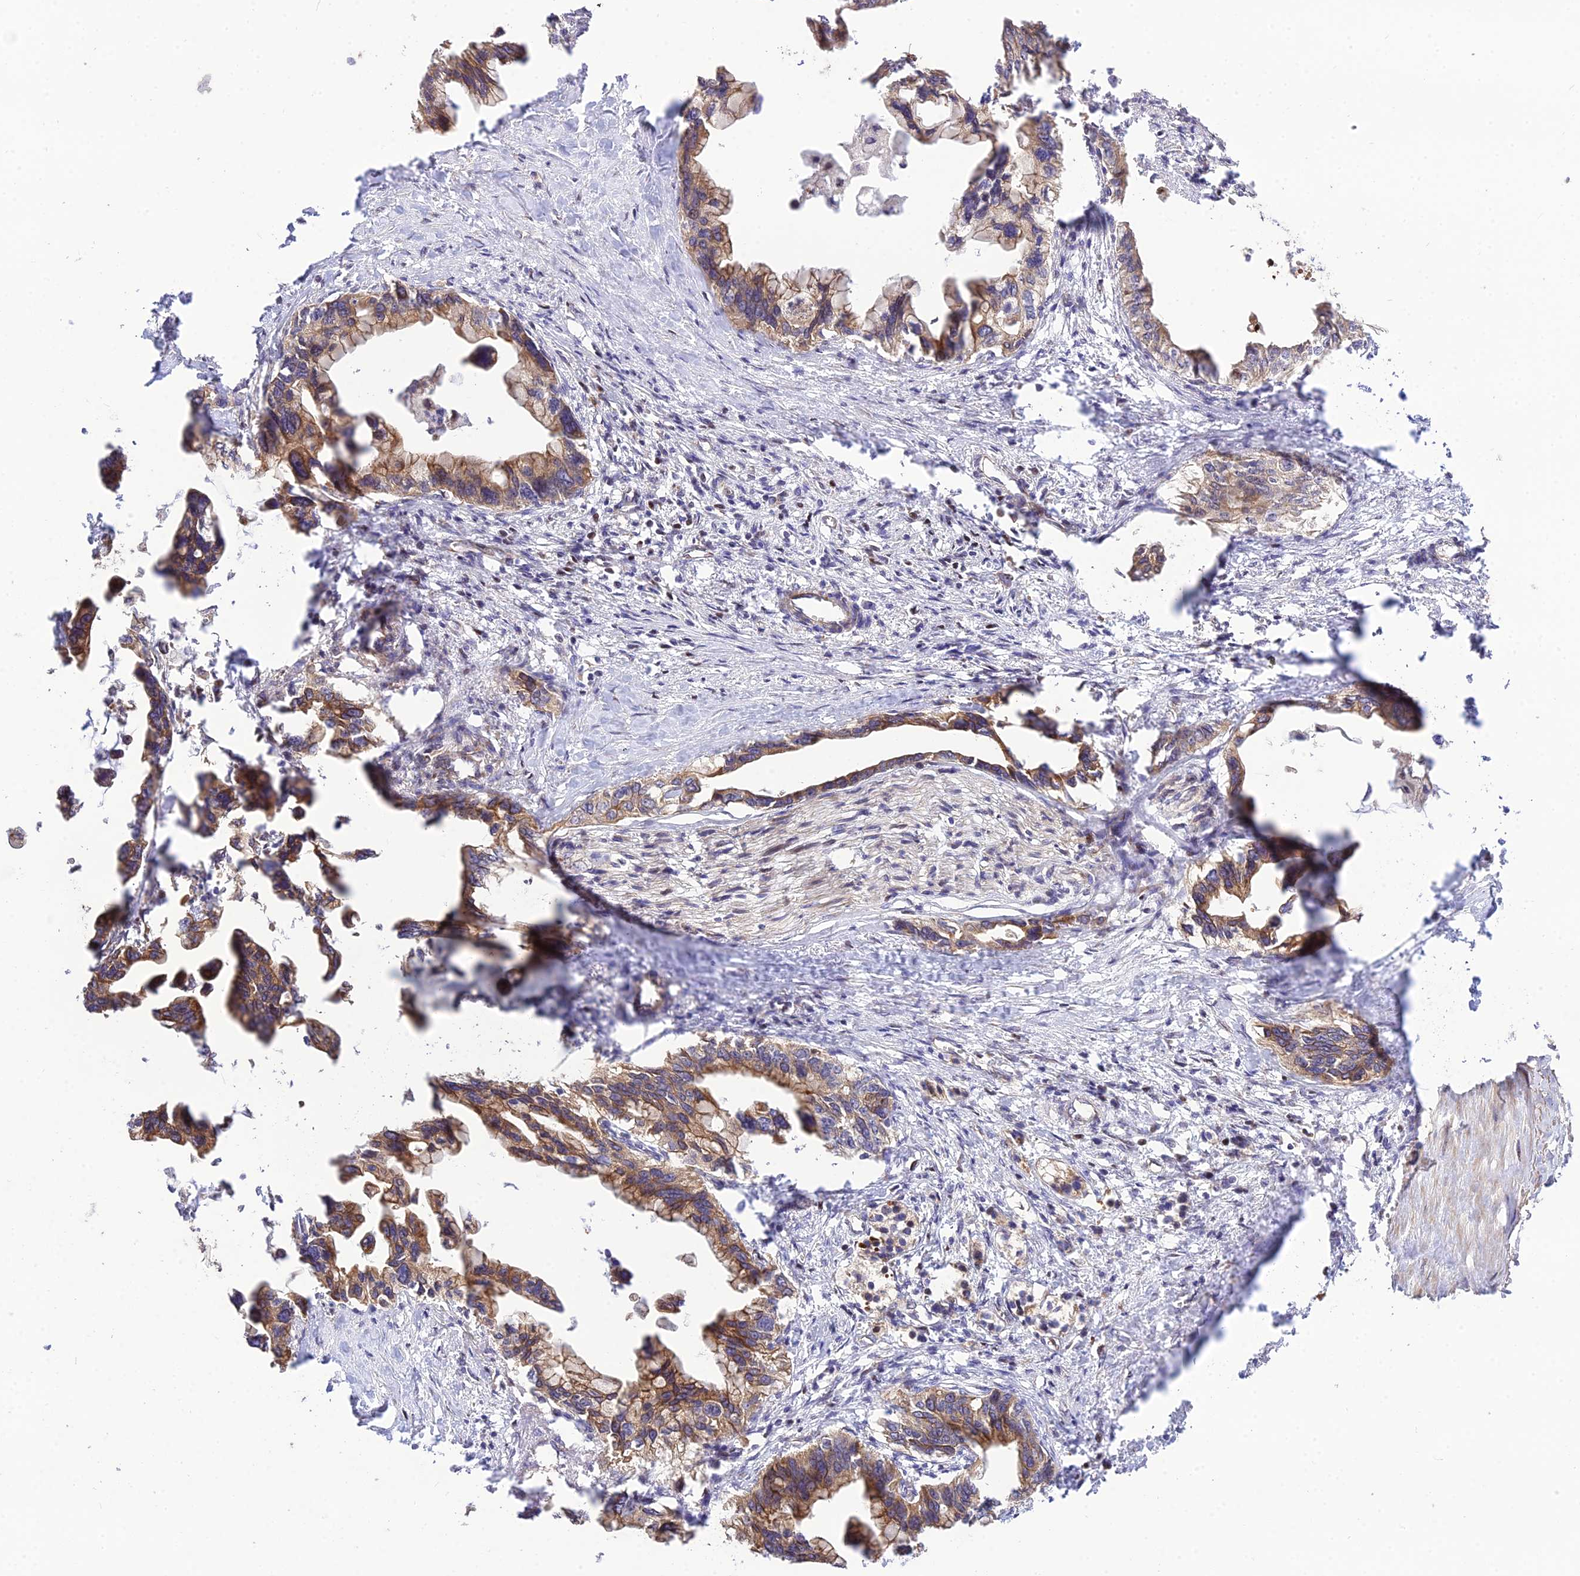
{"staining": {"intensity": "moderate", "quantity": ">75%", "location": "cytoplasmic/membranous"}, "tissue": "pancreatic cancer", "cell_type": "Tumor cells", "image_type": "cancer", "snomed": [{"axis": "morphology", "description": "Adenocarcinoma, NOS"}, {"axis": "topography", "description": "Pancreas"}], "caption": "Immunohistochemistry (IHC) photomicrograph of pancreatic cancer stained for a protein (brown), which exhibits medium levels of moderate cytoplasmic/membranous expression in approximately >75% of tumor cells.", "gene": "SMG6", "patient": {"sex": "female", "age": 83}}